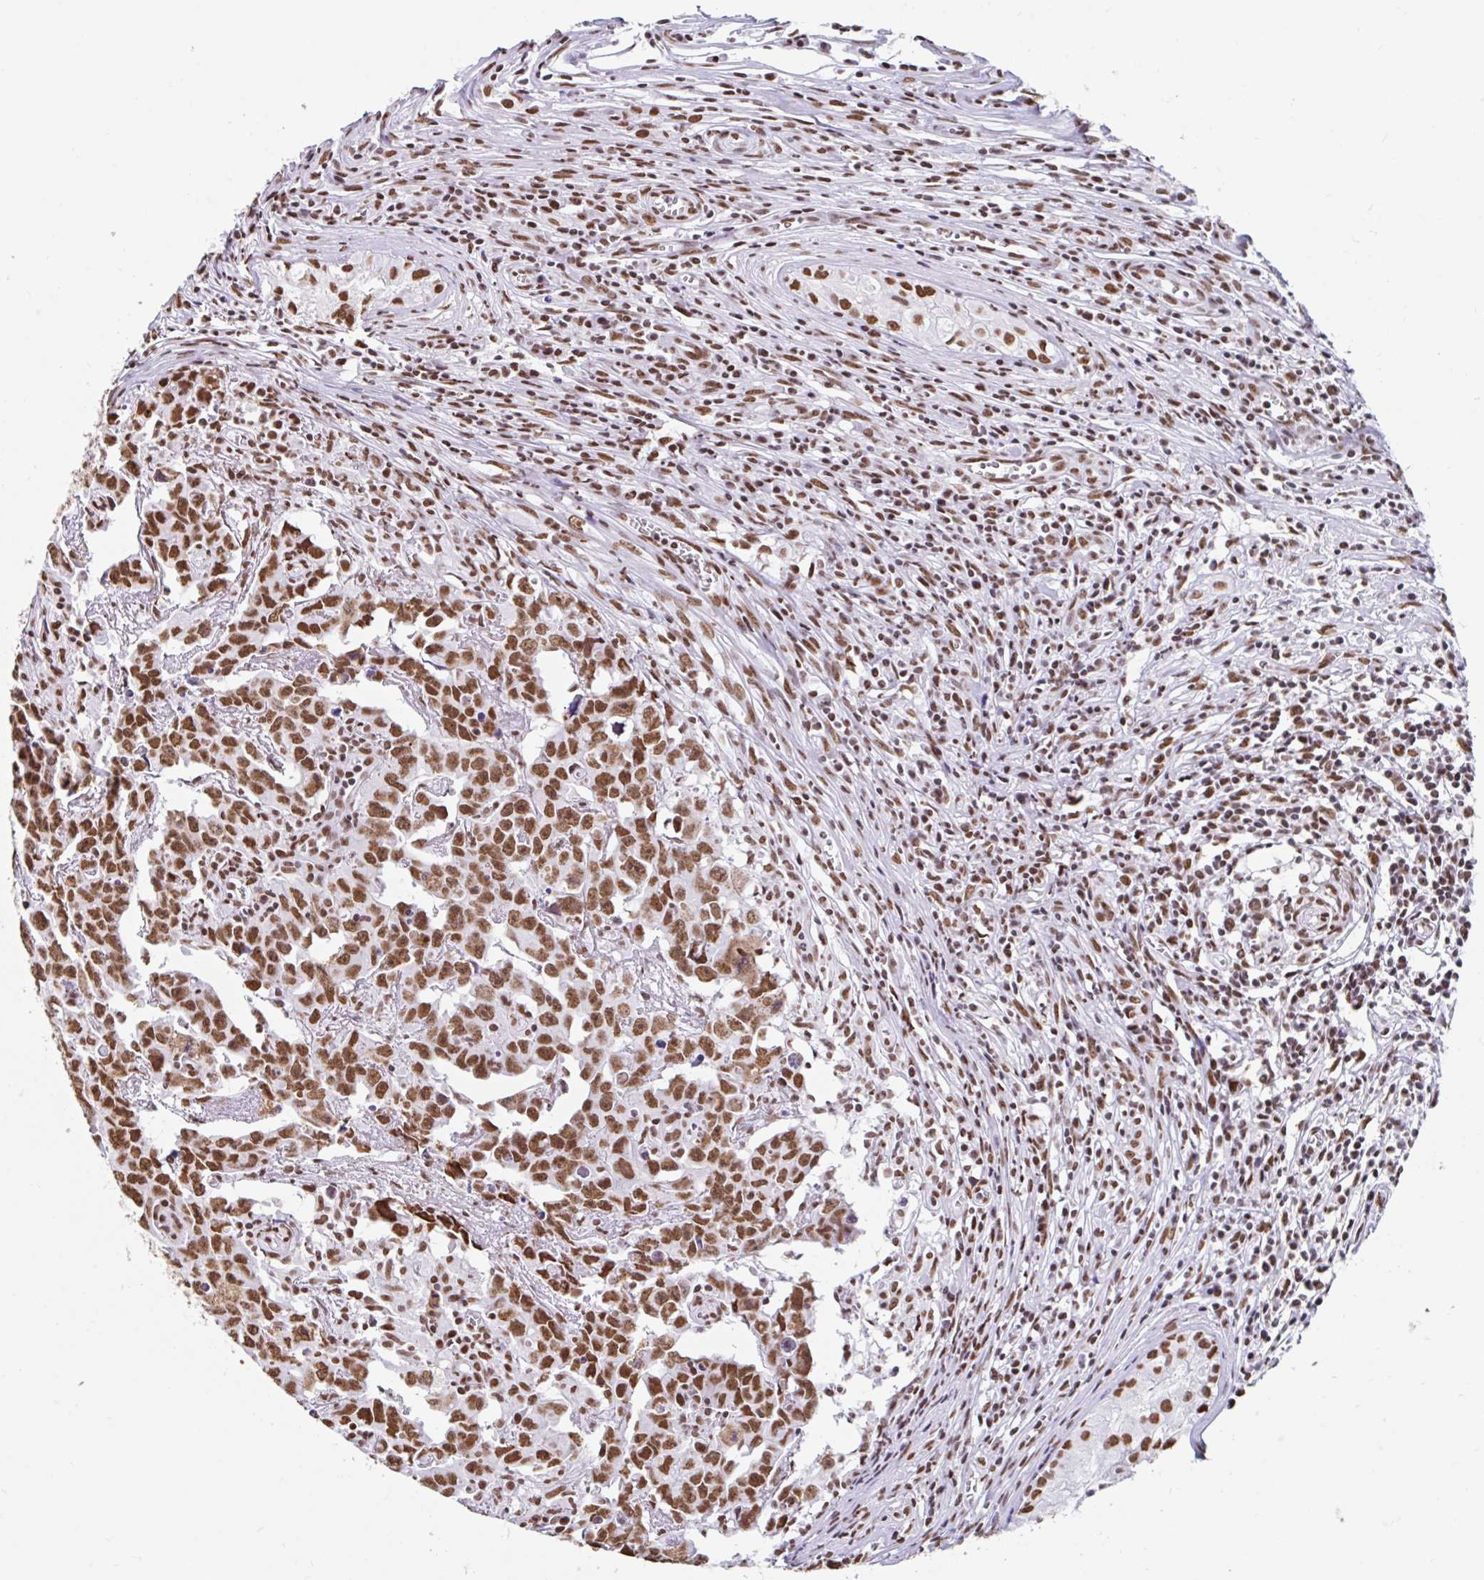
{"staining": {"intensity": "strong", "quantity": ">75%", "location": "nuclear"}, "tissue": "testis cancer", "cell_type": "Tumor cells", "image_type": "cancer", "snomed": [{"axis": "morphology", "description": "Carcinoma, Embryonal, NOS"}, {"axis": "topography", "description": "Testis"}], "caption": "This histopathology image exhibits immunohistochemistry (IHC) staining of human embryonal carcinoma (testis), with high strong nuclear positivity in about >75% of tumor cells.", "gene": "KHDRBS1", "patient": {"sex": "male", "age": 22}}